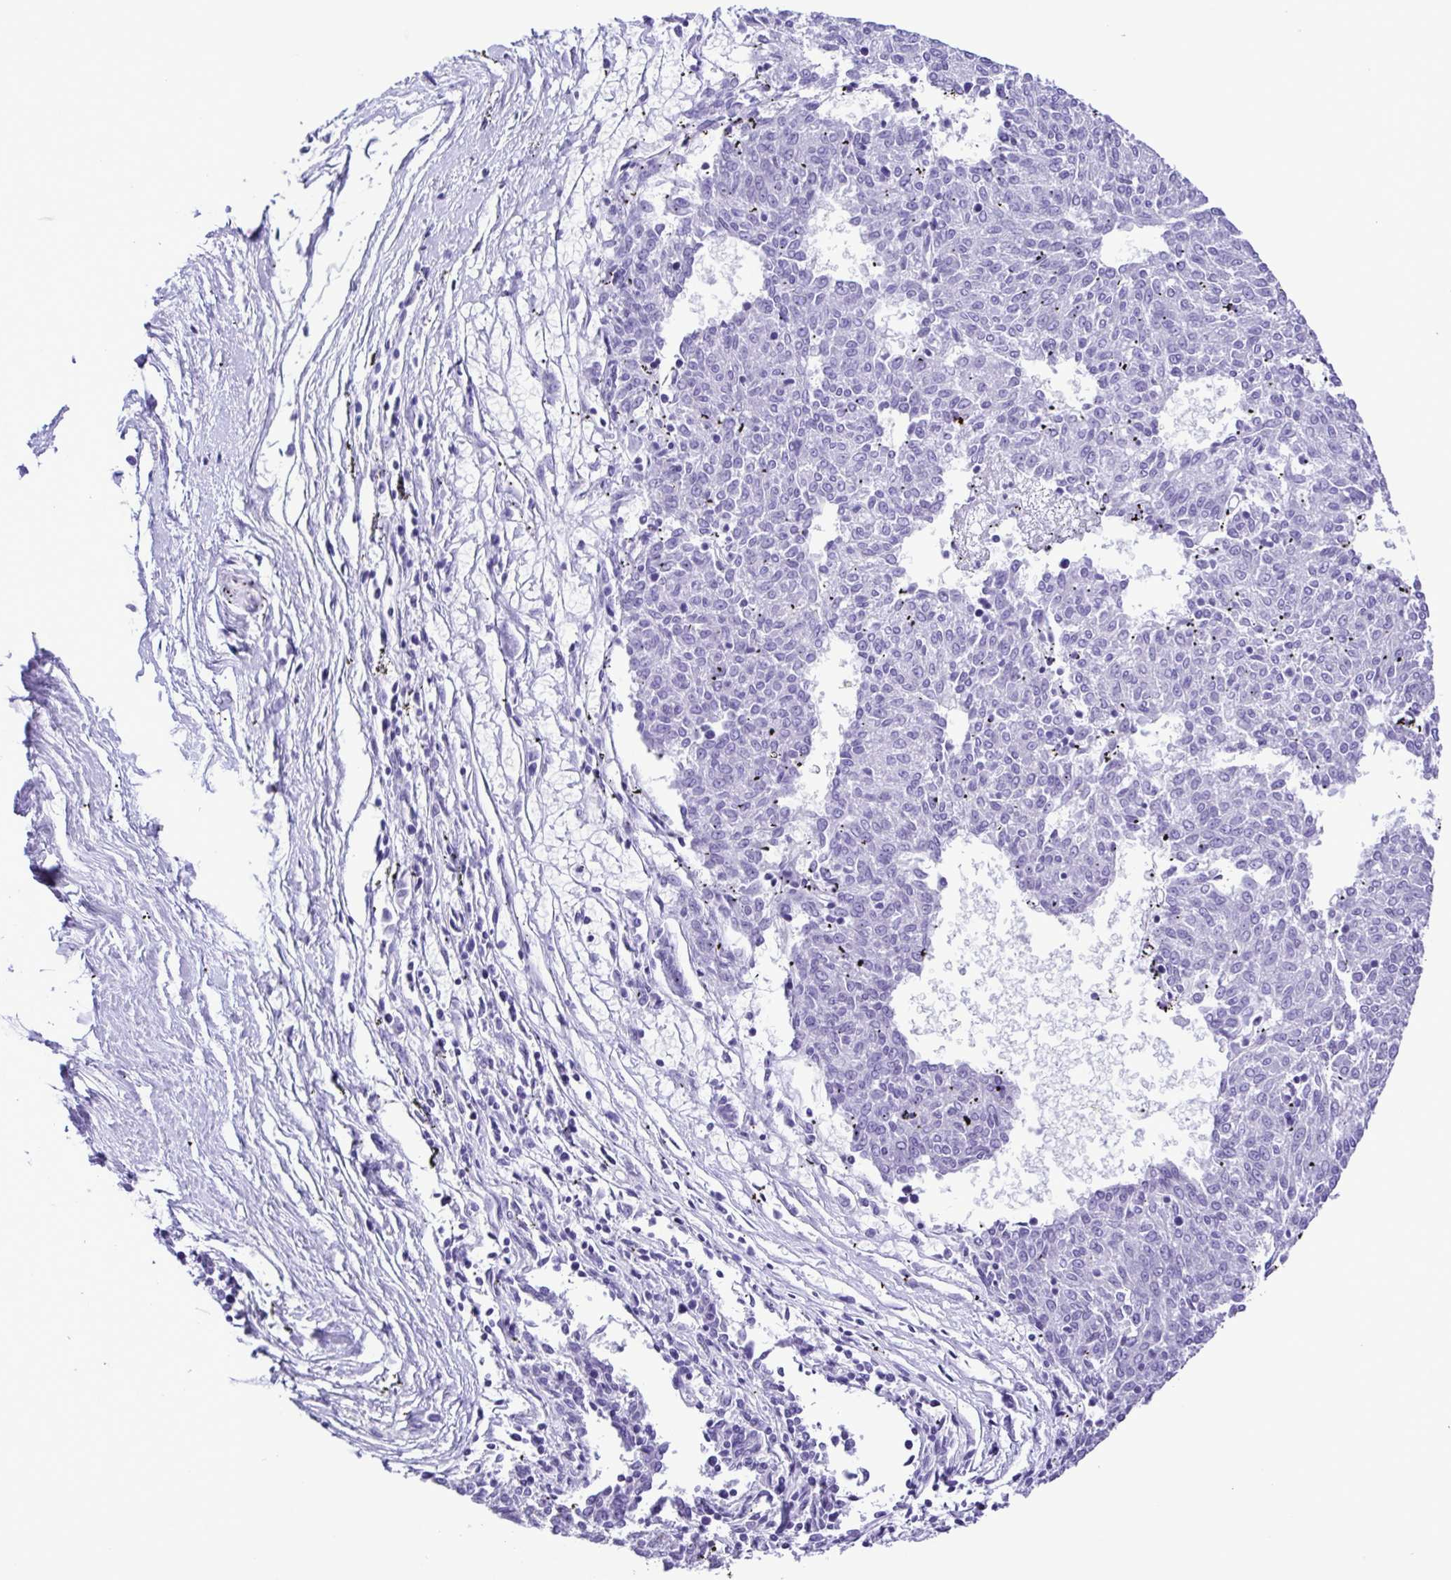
{"staining": {"intensity": "negative", "quantity": "none", "location": "none"}, "tissue": "melanoma", "cell_type": "Tumor cells", "image_type": "cancer", "snomed": [{"axis": "morphology", "description": "Malignant melanoma, NOS"}, {"axis": "topography", "description": "Skin"}], "caption": "Human malignant melanoma stained for a protein using IHC demonstrates no positivity in tumor cells.", "gene": "SYT1", "patient": {"sex": "female", "age": 72}}